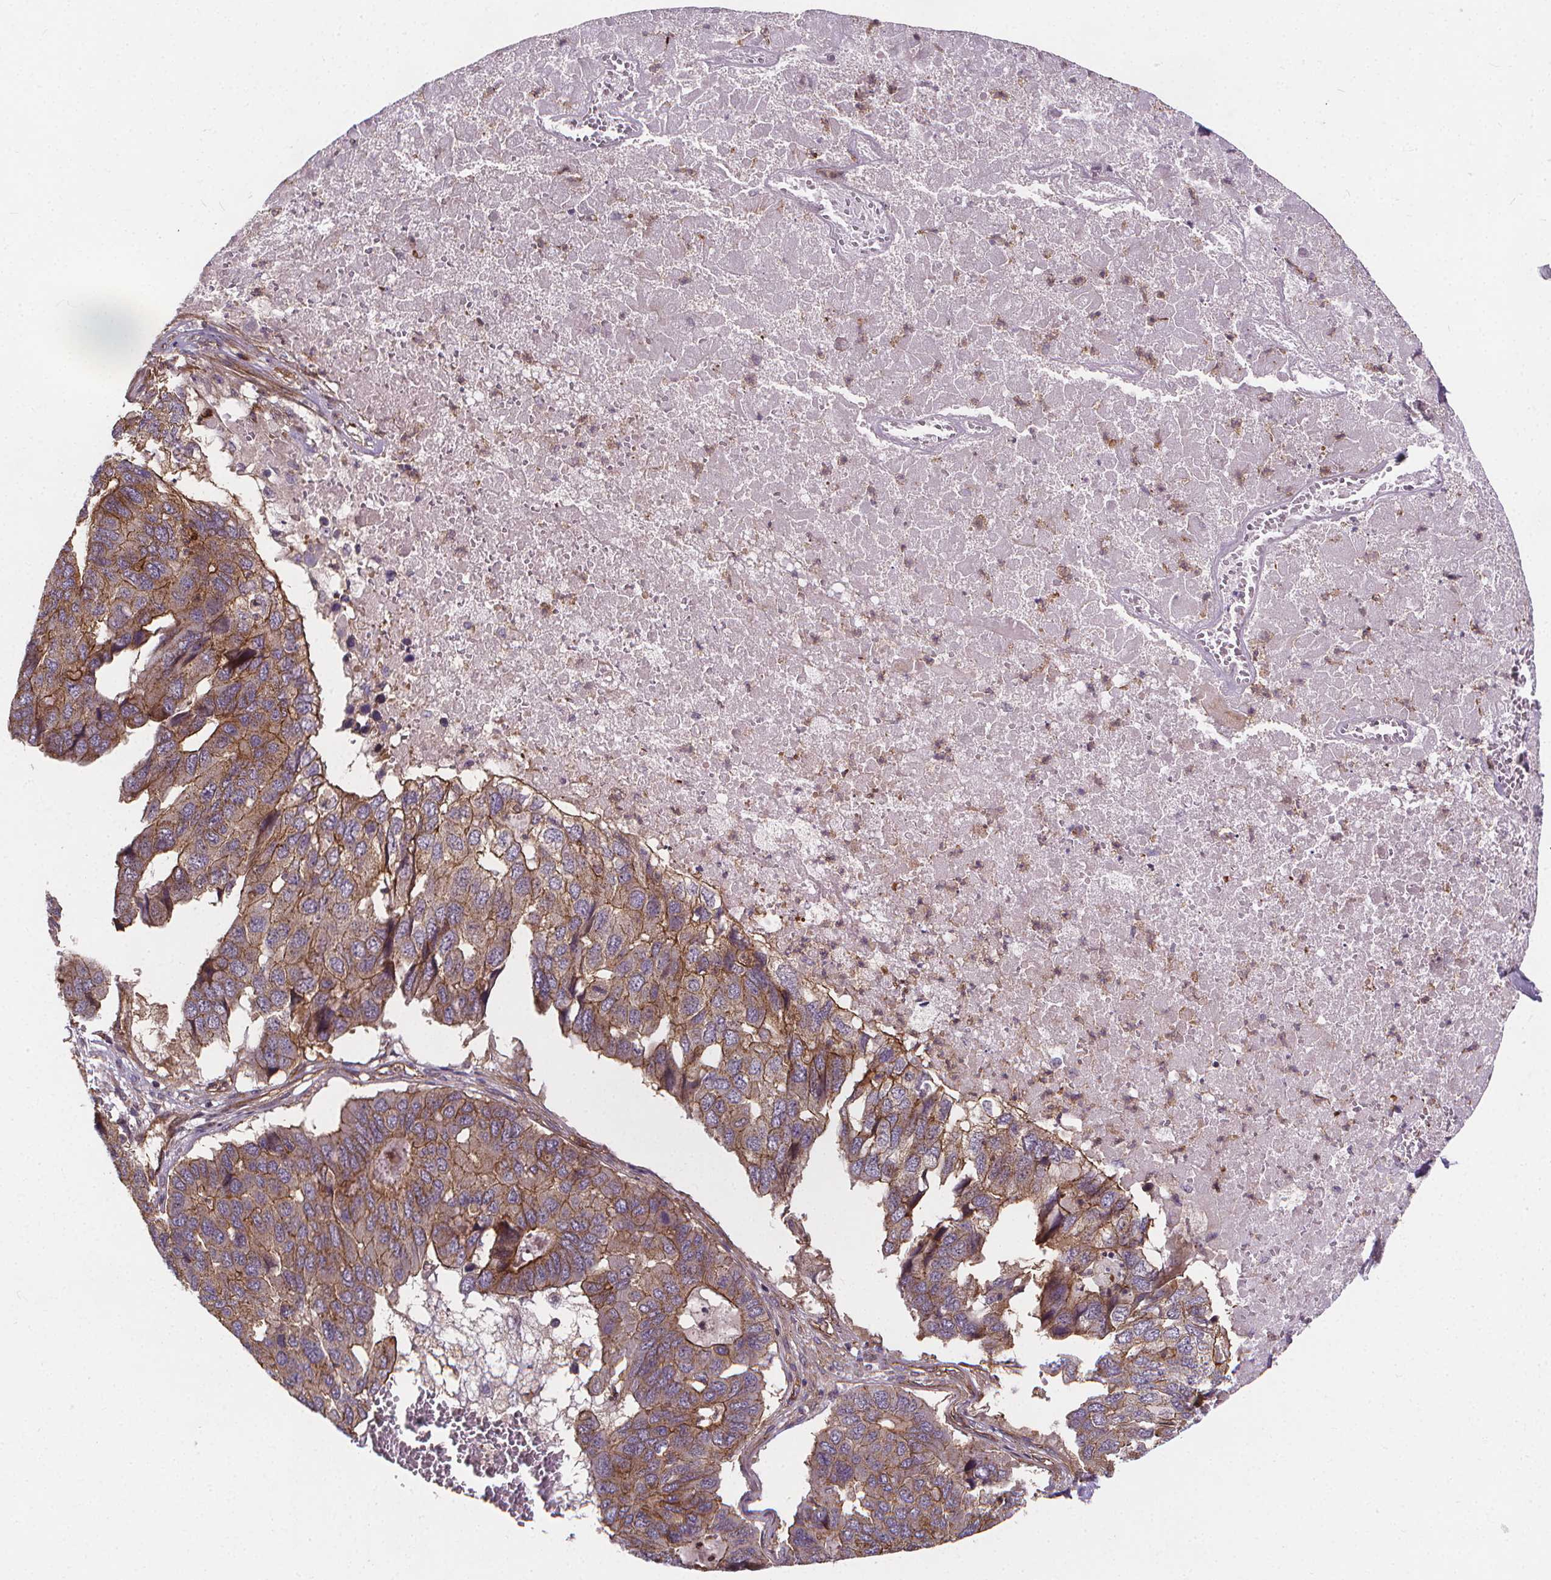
{"staining": {"intensity": "moderate", "quantity": ">75%", "location": "cytoplasmic/membranous"}, "tissue": "pancreatic cancer", "cell_type": "Tumor cells", "image_type": "cancer", "snomed": [{"axis": "morphology", "description": "Adenocarcinoma, NOS"}, {"axis": "topography", "description": "Pancreas"}], "caption": "The histopathology image displays staining of pancreatic cancer (adenocarcinoma), revealing moderate cytoplasmic/membranous protein staining (brown color) within tumor cells. (DAB (3,3'-diaminobenzidine) = brown stain, brightfield microscopy at high magnification).", "gene": "CLINT1", "patient": {"sex": "male", "age": 50}}